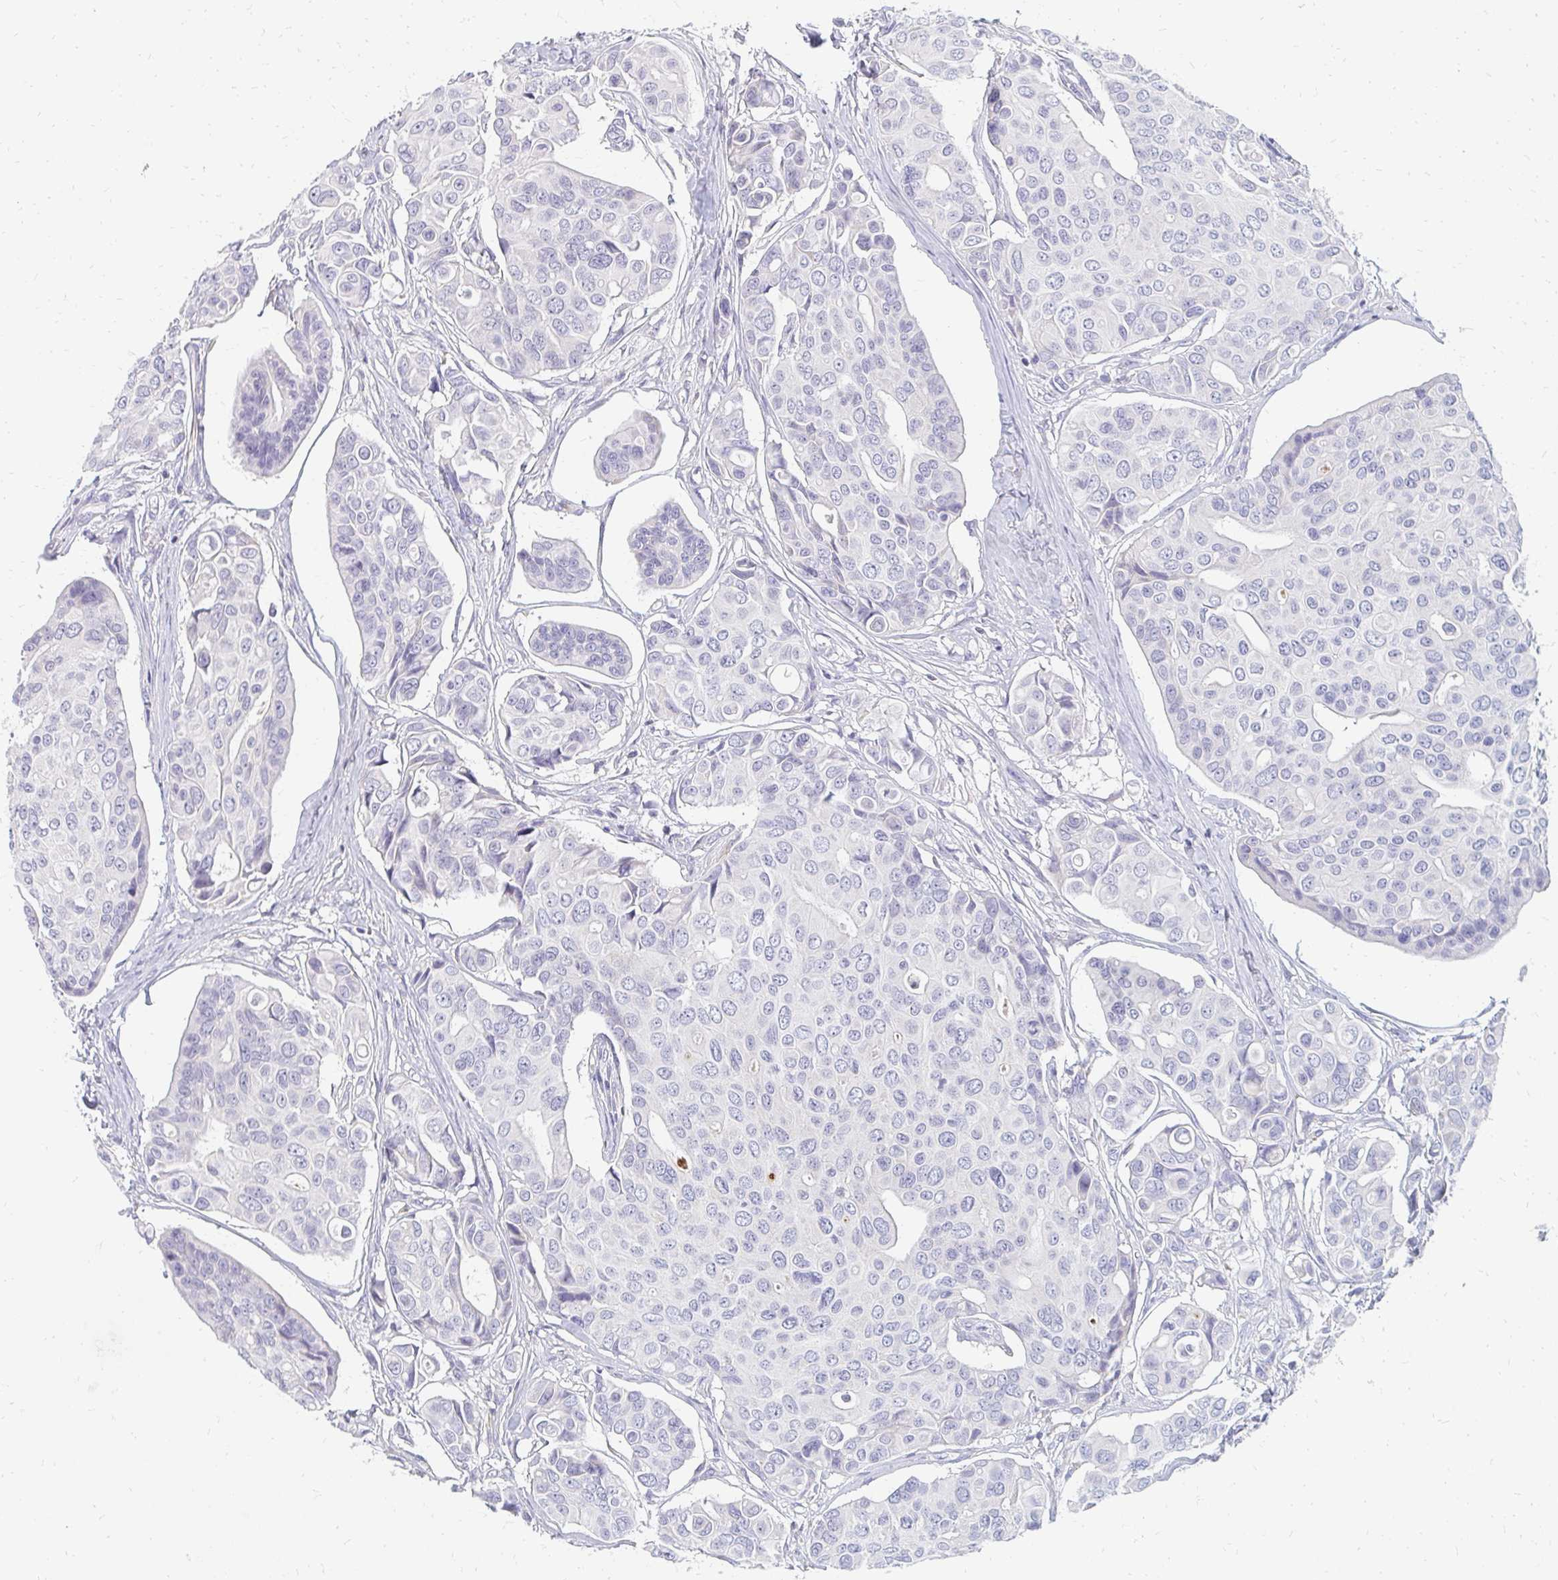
{"staining": {"intensity": "negative", "quantity": "none", "location": "none"}, "tissue": "breast cancer", "cell_type": "Tumor cells", "image_type": "cancer", "snomed": [{"axis": "morphology", "description": "Normal tissue, NOS"}, {"axis": "morphology", "description": "Duct carcinoma"}, {"axis": "topography", "description": "Skin"}, {"axis": "topography", "description": "Breast"}], "caption": "The micrograph shows no significant expression in tumor cells of breast cancer.", "gene": "OR10V1", "patient": {"sex": "female", "age": 54}}